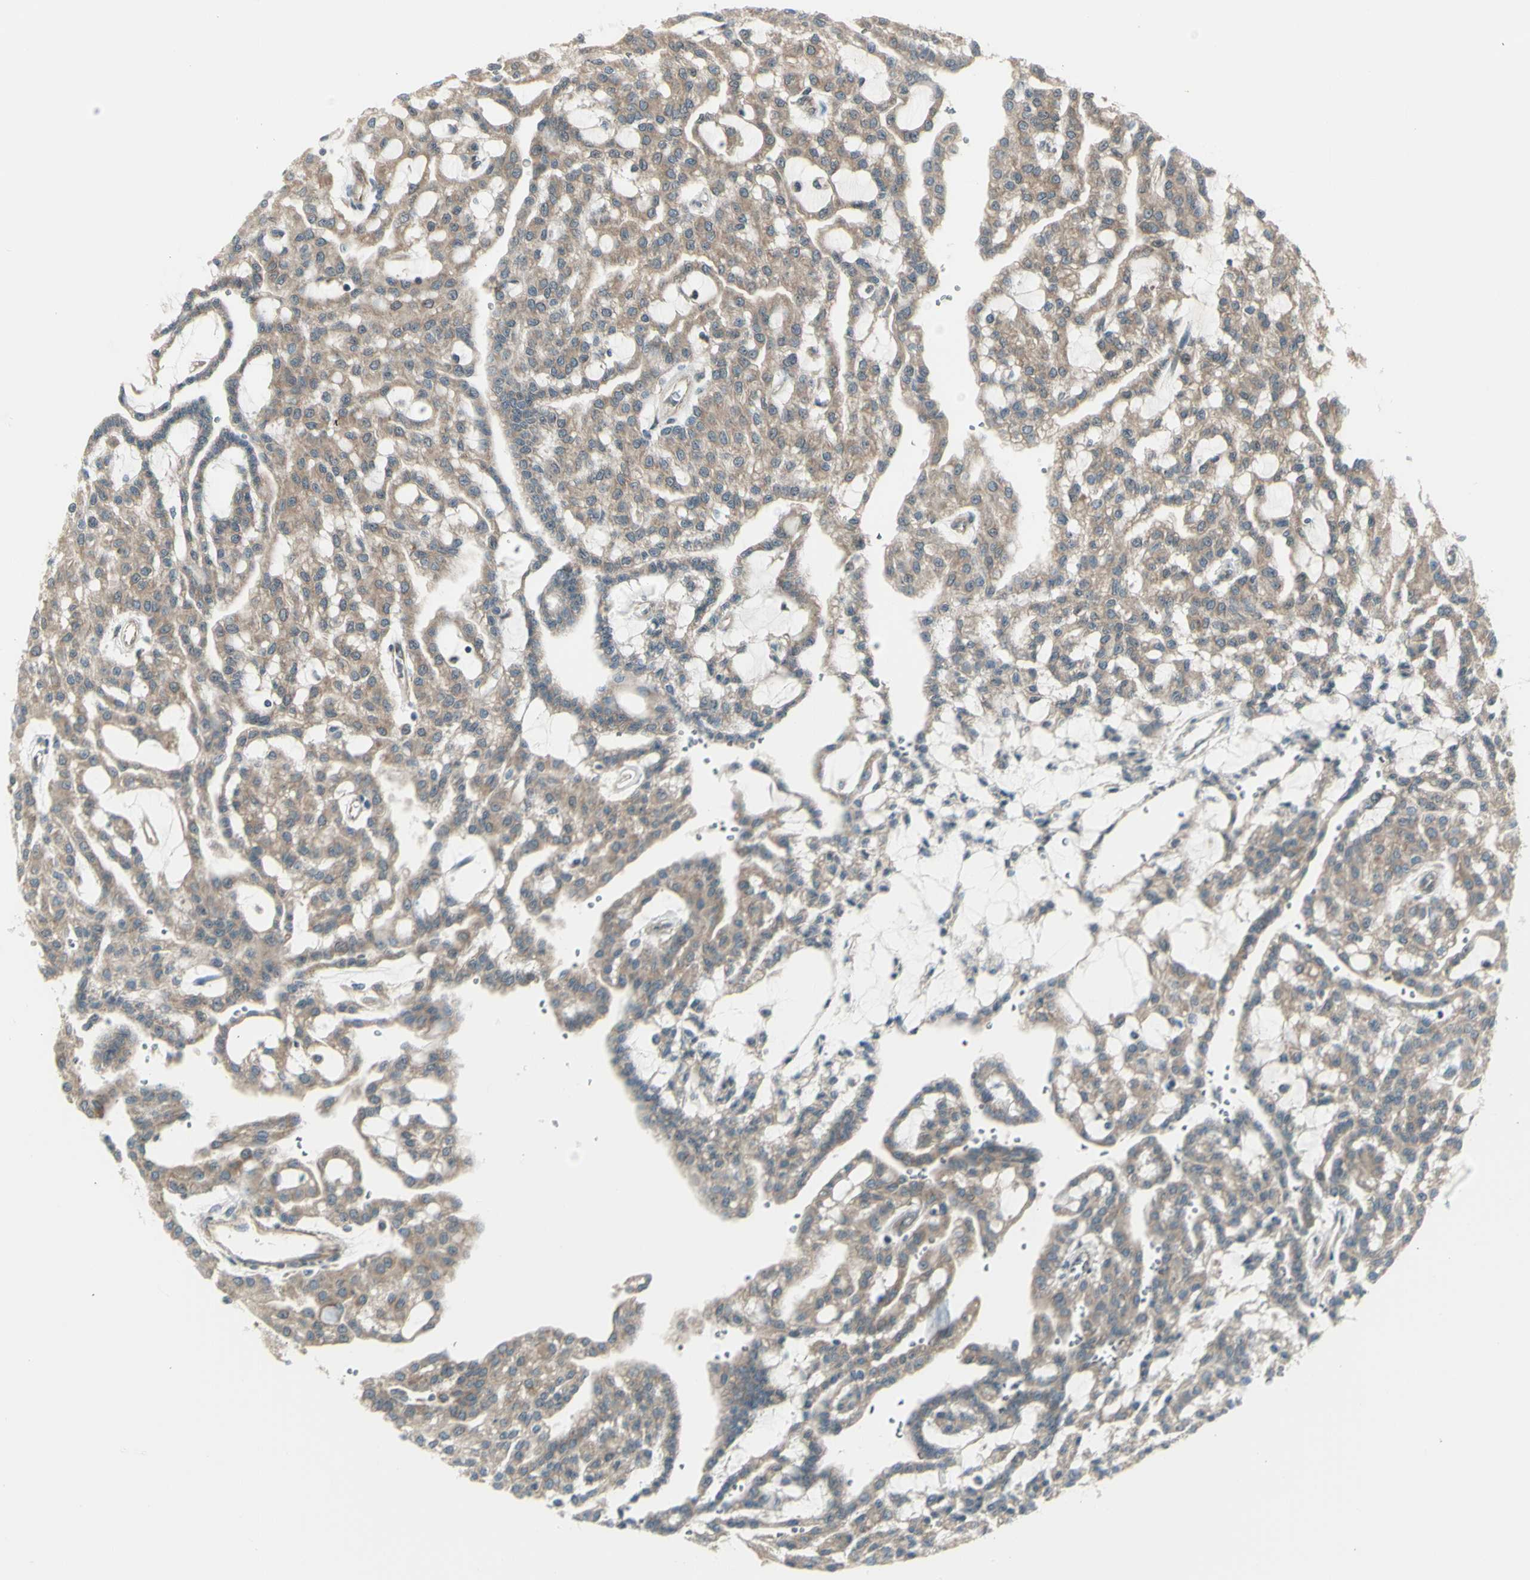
{"staining": {"intensity": "weak", "quantity": ">75%", "location": "cytoplasmic/membranous"}, "tissue": "renal cancer", "cell_type": "Tumor cells", "image_type": "cancer", "snomed": [{"axis": "morphology", "description": "Adenocarcinoma, NOS"}, {"axis": "topography", "description": "Kidney"}], "caption": "Immunohistochemistry of human renal cancer (adenocarcinoma) shows low levels of weak cytoplasmic/membranous expression in about >75% of tumor cells. The staining is performed using DAB (3,3'-diaminobenzidine) brown chromogen to label protein expression. The nuclei are counter-stained blue using hematoxylin.", "gene": "NAXD", "patient": {"sex": "male", "age": 63}}